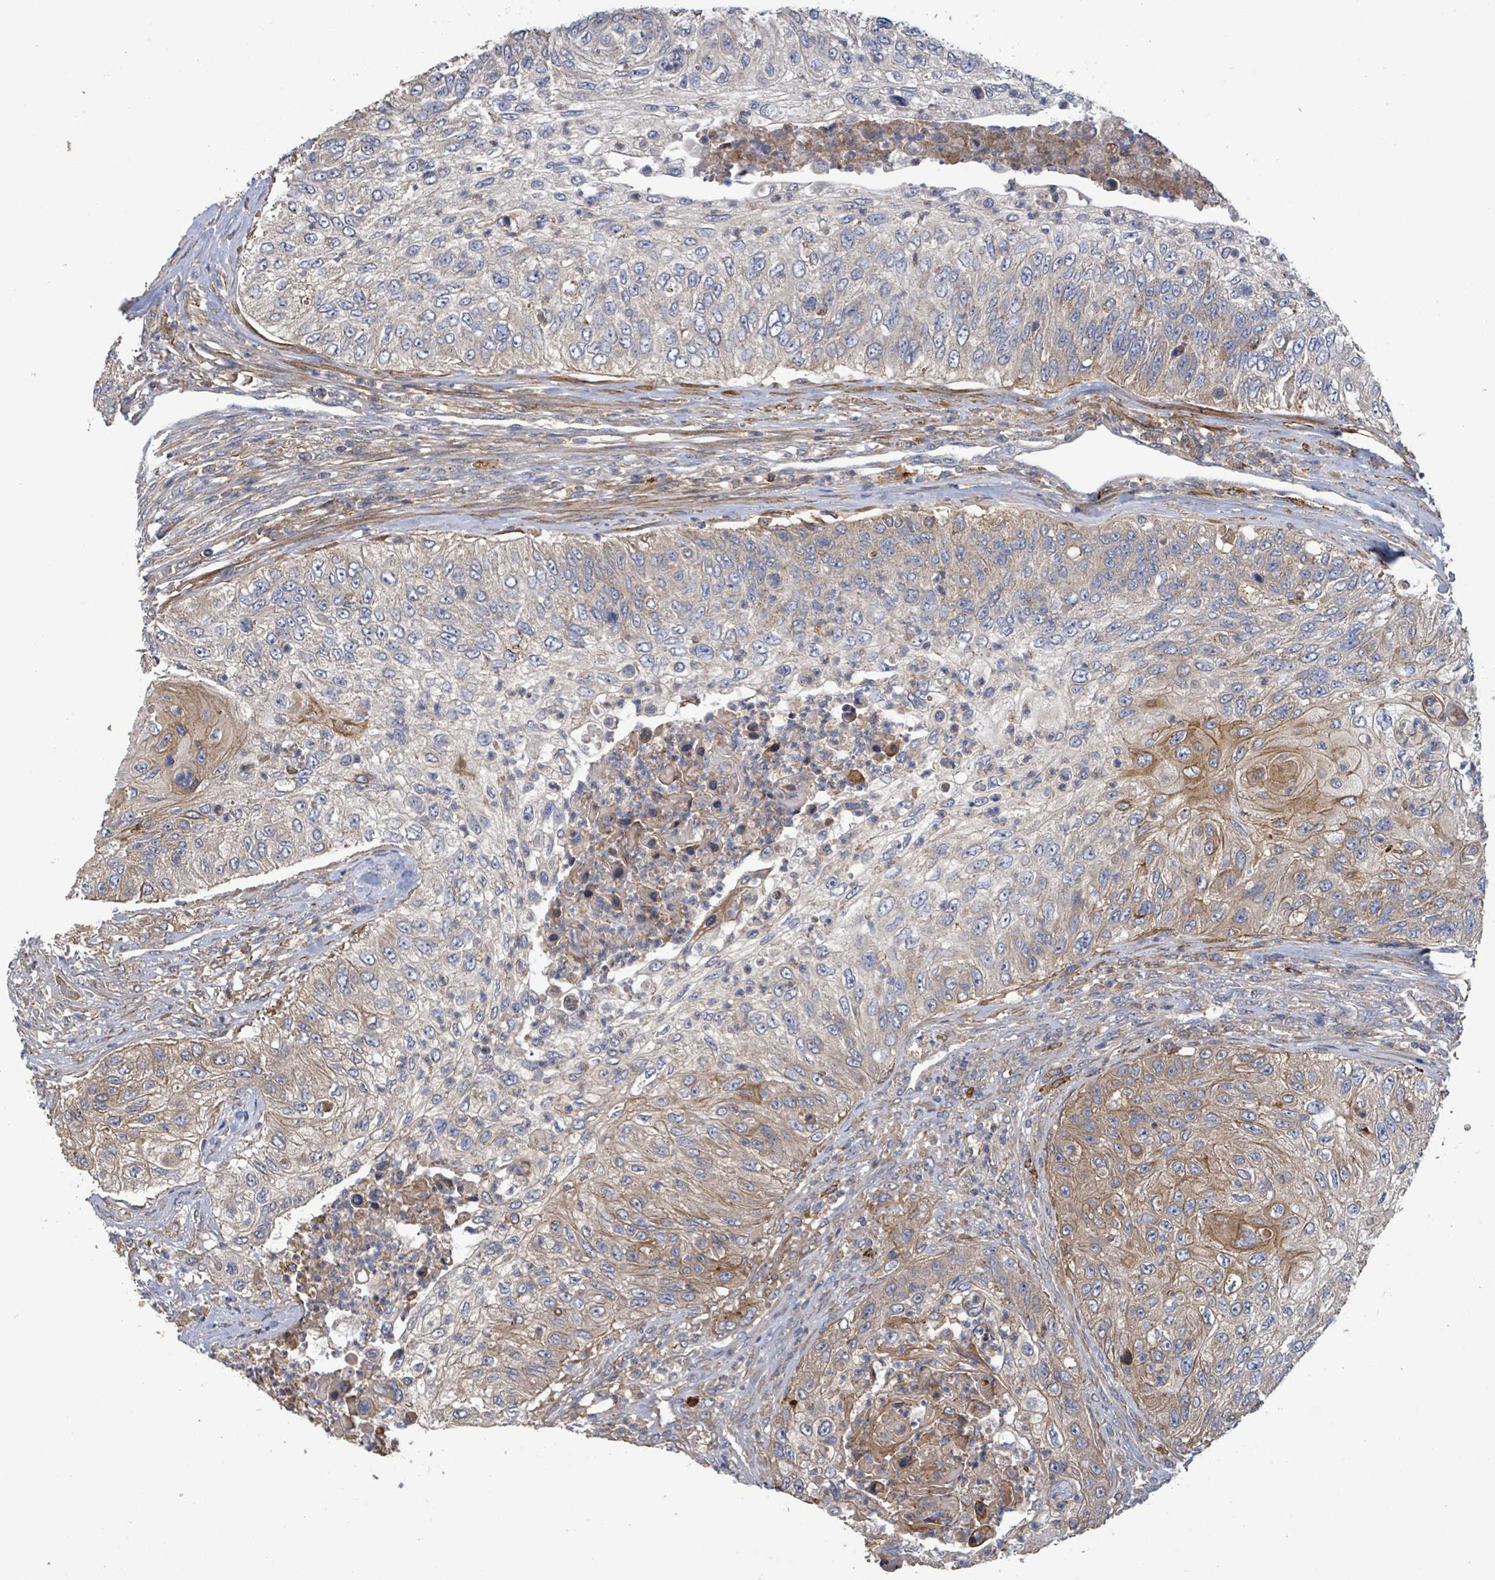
{"staining": {"intensity": "moderate", "quantity": "25%-75%", "location": "cytoplasmic/membranous"}, "tissue": "urothelial cancer", "cell_type": "Tumor cells", "image_type": "cancer", "snomed": [{"axis": "morphology", "description": "Urothelial carcinoma, High grade"}, {"axis": "topography", "description": "Urinary bladder"}], "caption": "Immunohistochemical staining of urothelial cancer shows medium levels of moderate cytoplasmic/membranous protein positivity in approximately 25%-75% of tumor cells.", "gene": "PLAAT1", "patient": {"sex": "female", "age": 60}}